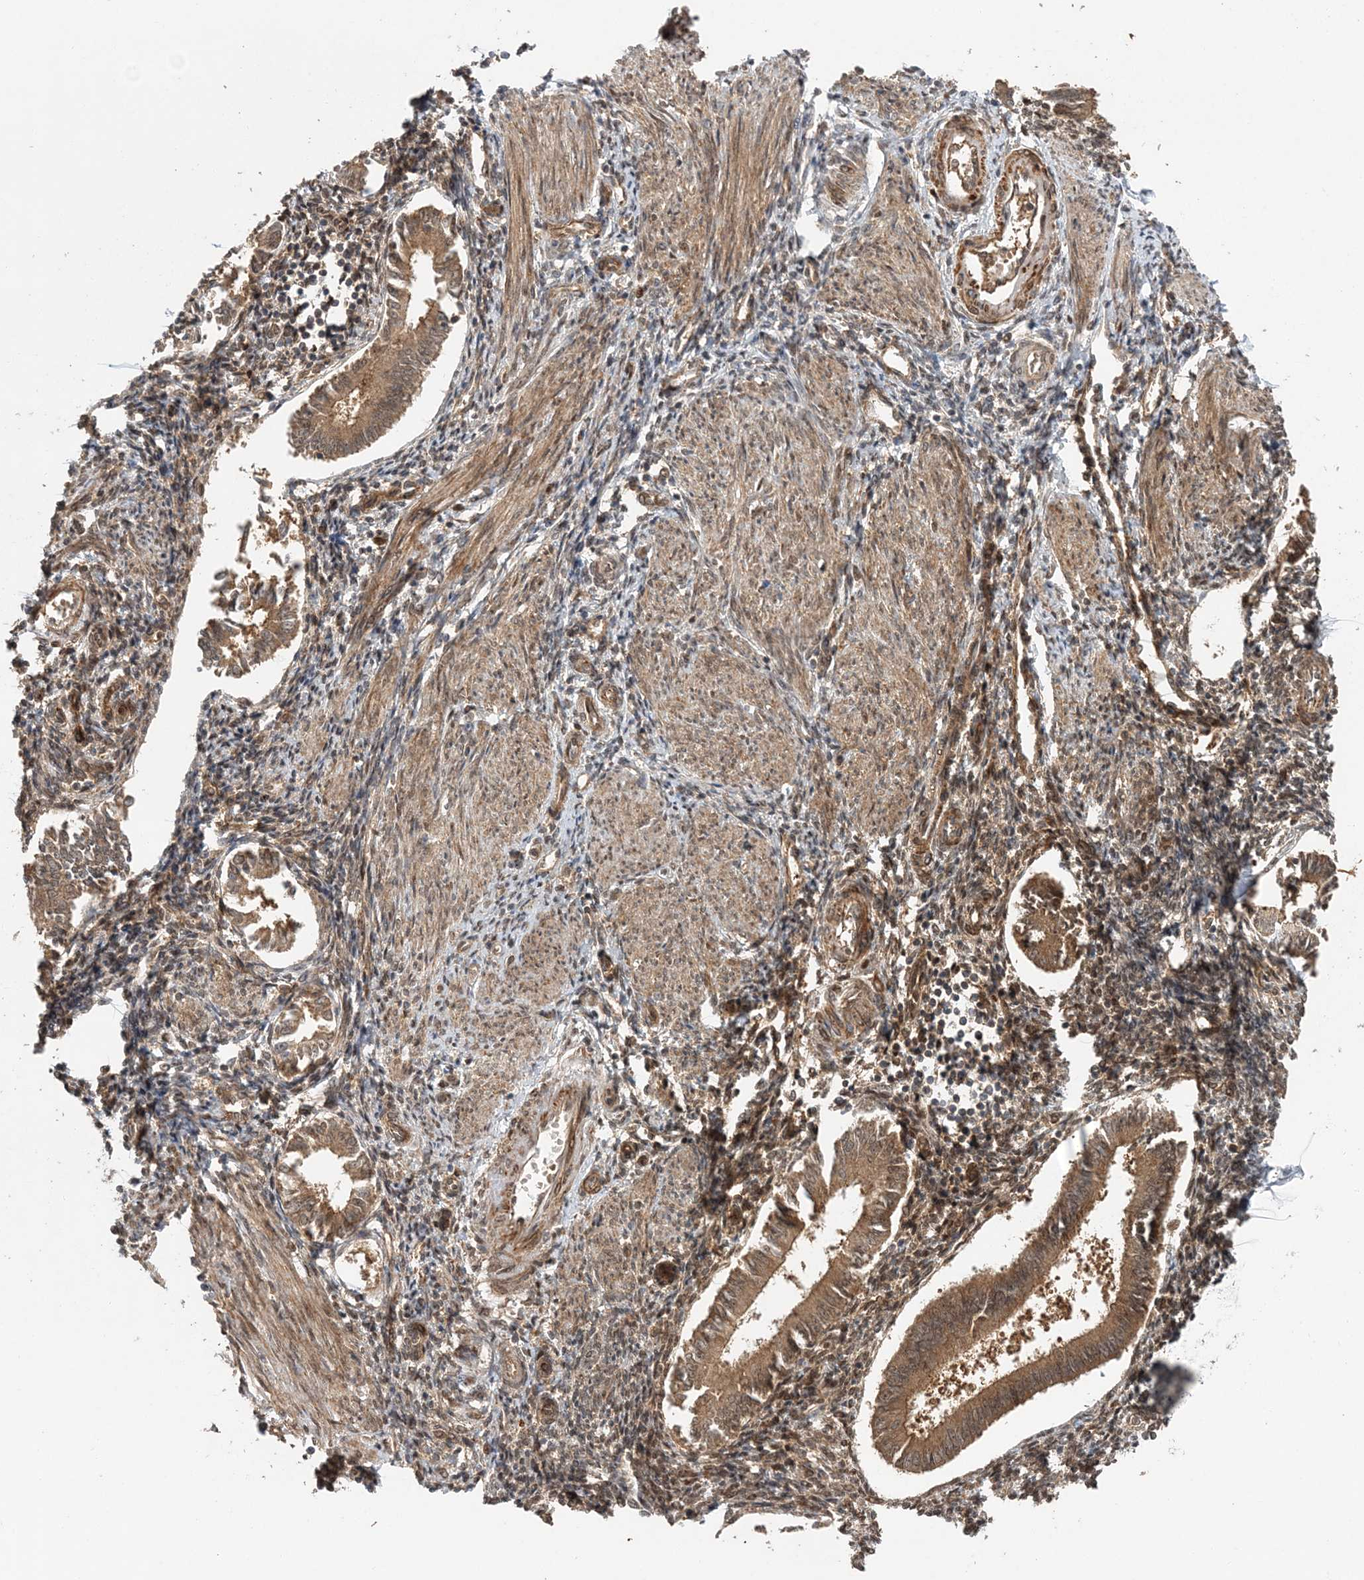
{"staining": {"intensity": "moderate", "quantity": ">75%", "location": "cytoplasmic/membranous"}, "tissue": "endometrium", "cell_type": "Cells in endometrial stroma", "image_type": "normal", "snomed": [{"axis": "morphology", "description": "Normal tissue, NOS"}, {"axis": "topography", "description": "Uterus"}, {"axis": "topography", "description": "Endometrium"}], "caption": "This image demonstrates immunohistochemistry (IHC) staining of normal human endometrium, with medium moderate cytoplasmic/membranous staining in about >75% of cells in endometrial stroma.", "gene": "UBTD2", "patient": {"sex": "female", "age": 48}}